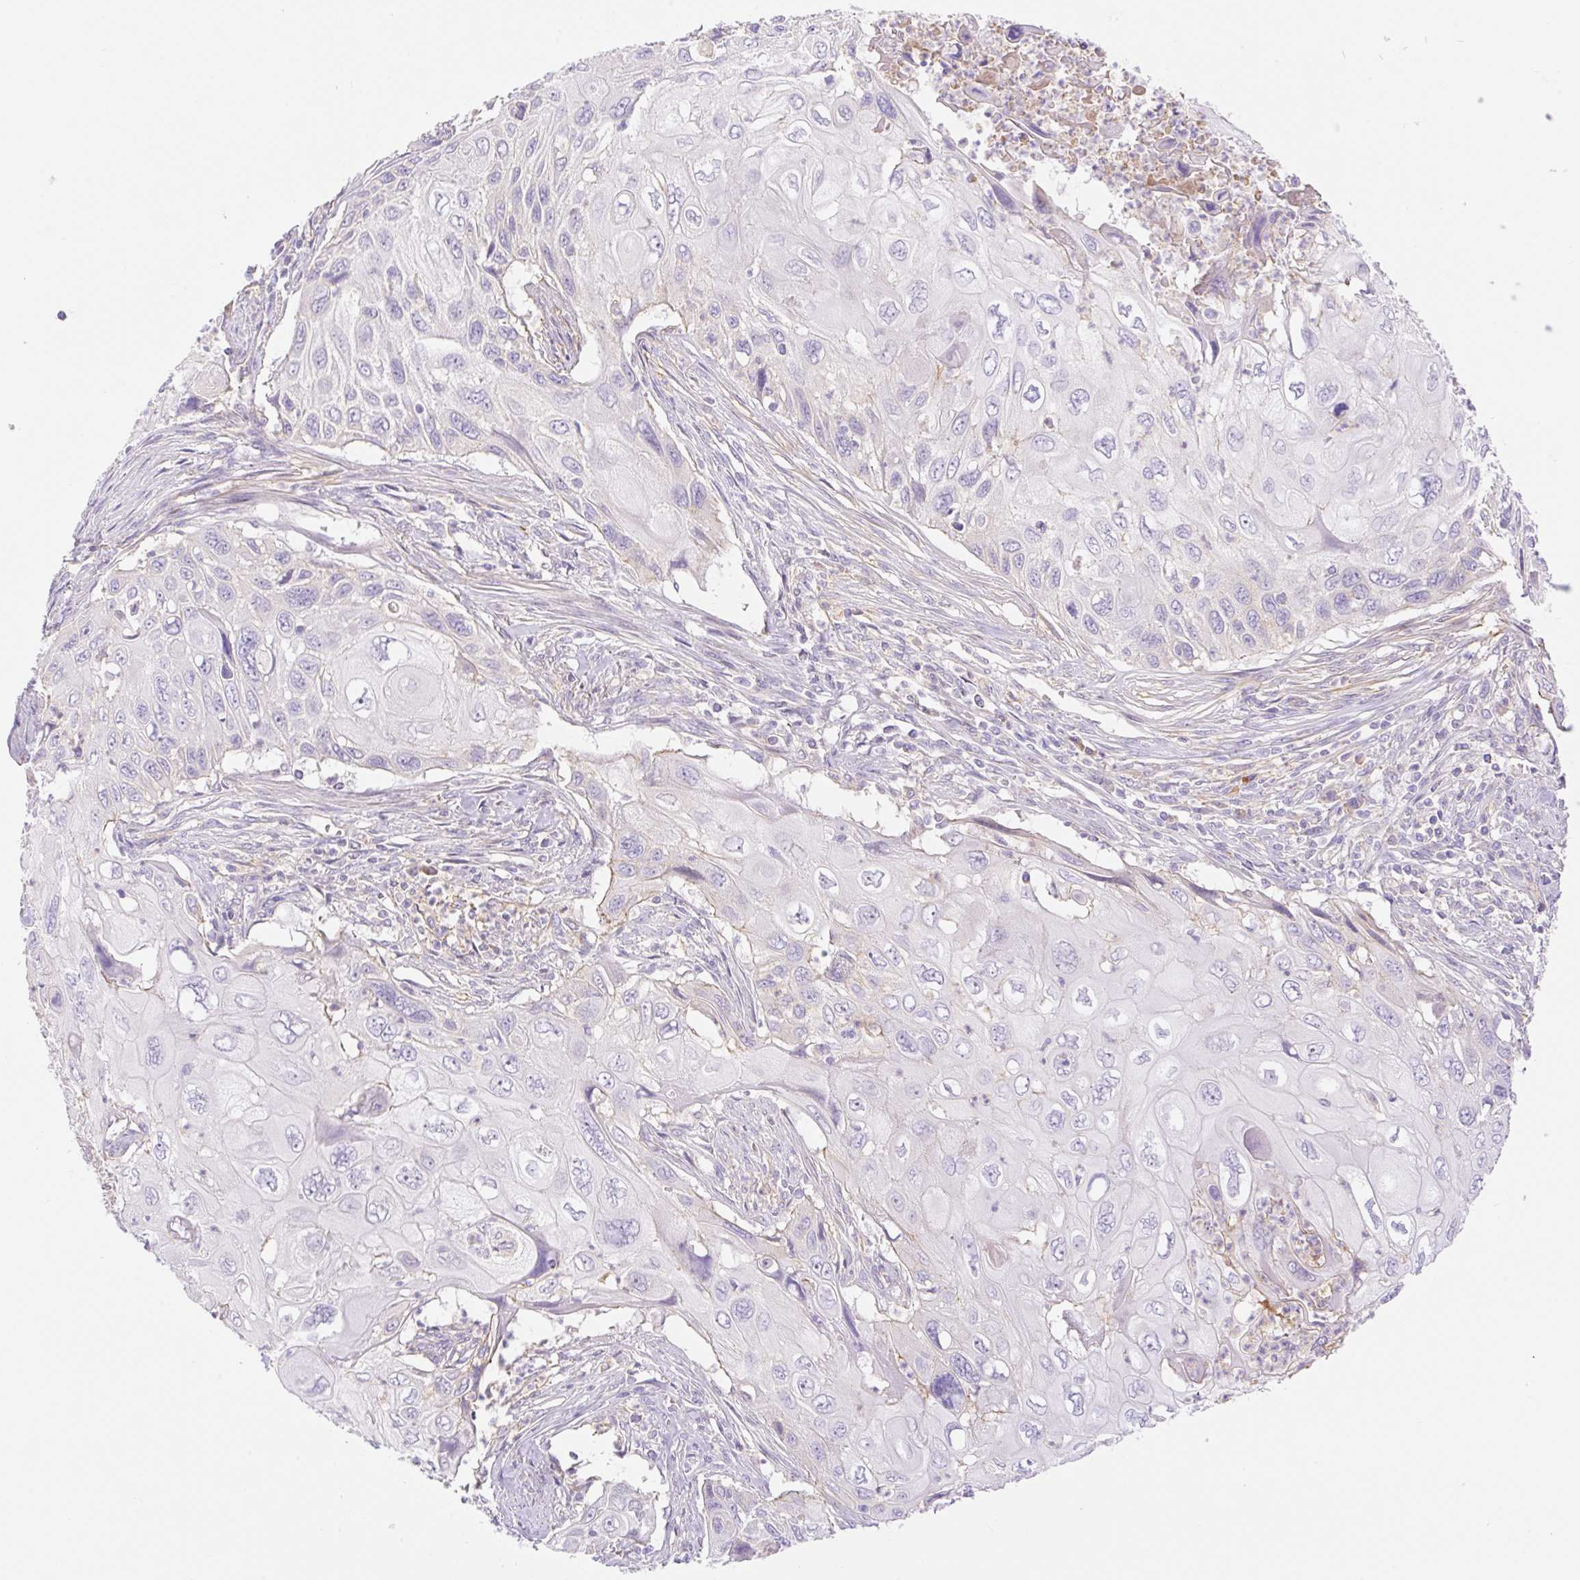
{"staining": {"intensity": "negative", "quantity": "none", "location": "none"}, "tissue": "cervical cancer", "cell_type": "Tumor cells", "image_type": "cancer", "snomed": [{"axis": "morphology", "description": "Squamous cell carcinoma, NOS"}, {"axis": "topography", "description": "Cervix"}], "caption": "Tumor cells show no significant expression in squamous cell carcinoma (cervical).", "gene": "DENND5A", "patient": {"sex": "female", "age": 70}}